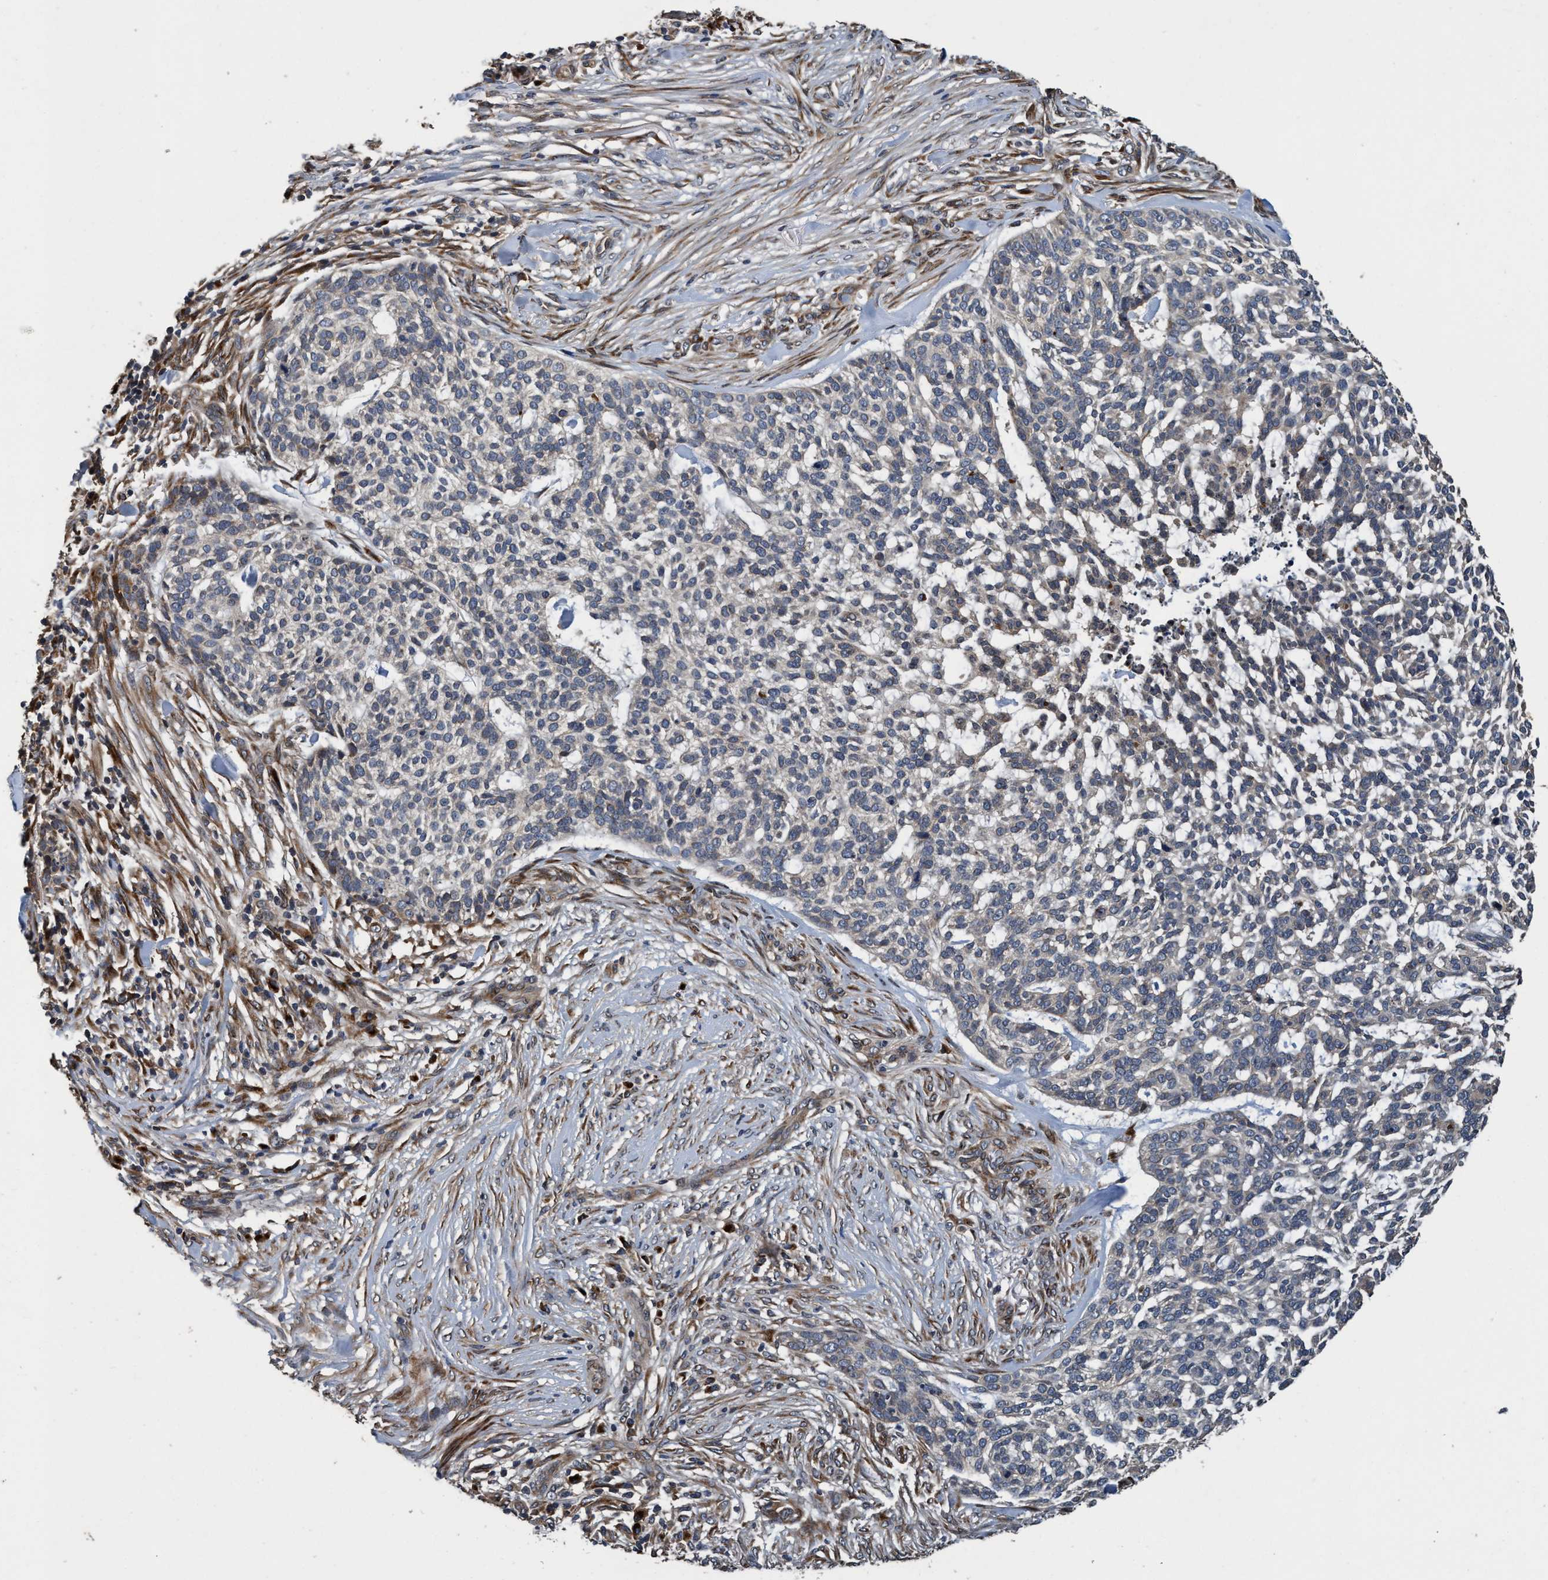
{"staining": {"intensity": "negative", "quantity": "none", "location": "none"}, "tissue": "skin cancer", "cell_type": "Tumor cells", "image_type": "cancer", "snomed": [{"axis": "morphology", "description": "Basal cell carcinoma"}, {"axis": "topography", "description": "Skin"}], "caption": "Skin cancer (basal cell carcinoma) was stained to show a protein in brown. There is no significant positivity in tumor cells.", "gene": "MACC1", "patient": {"sex": "female", "age": 64}}